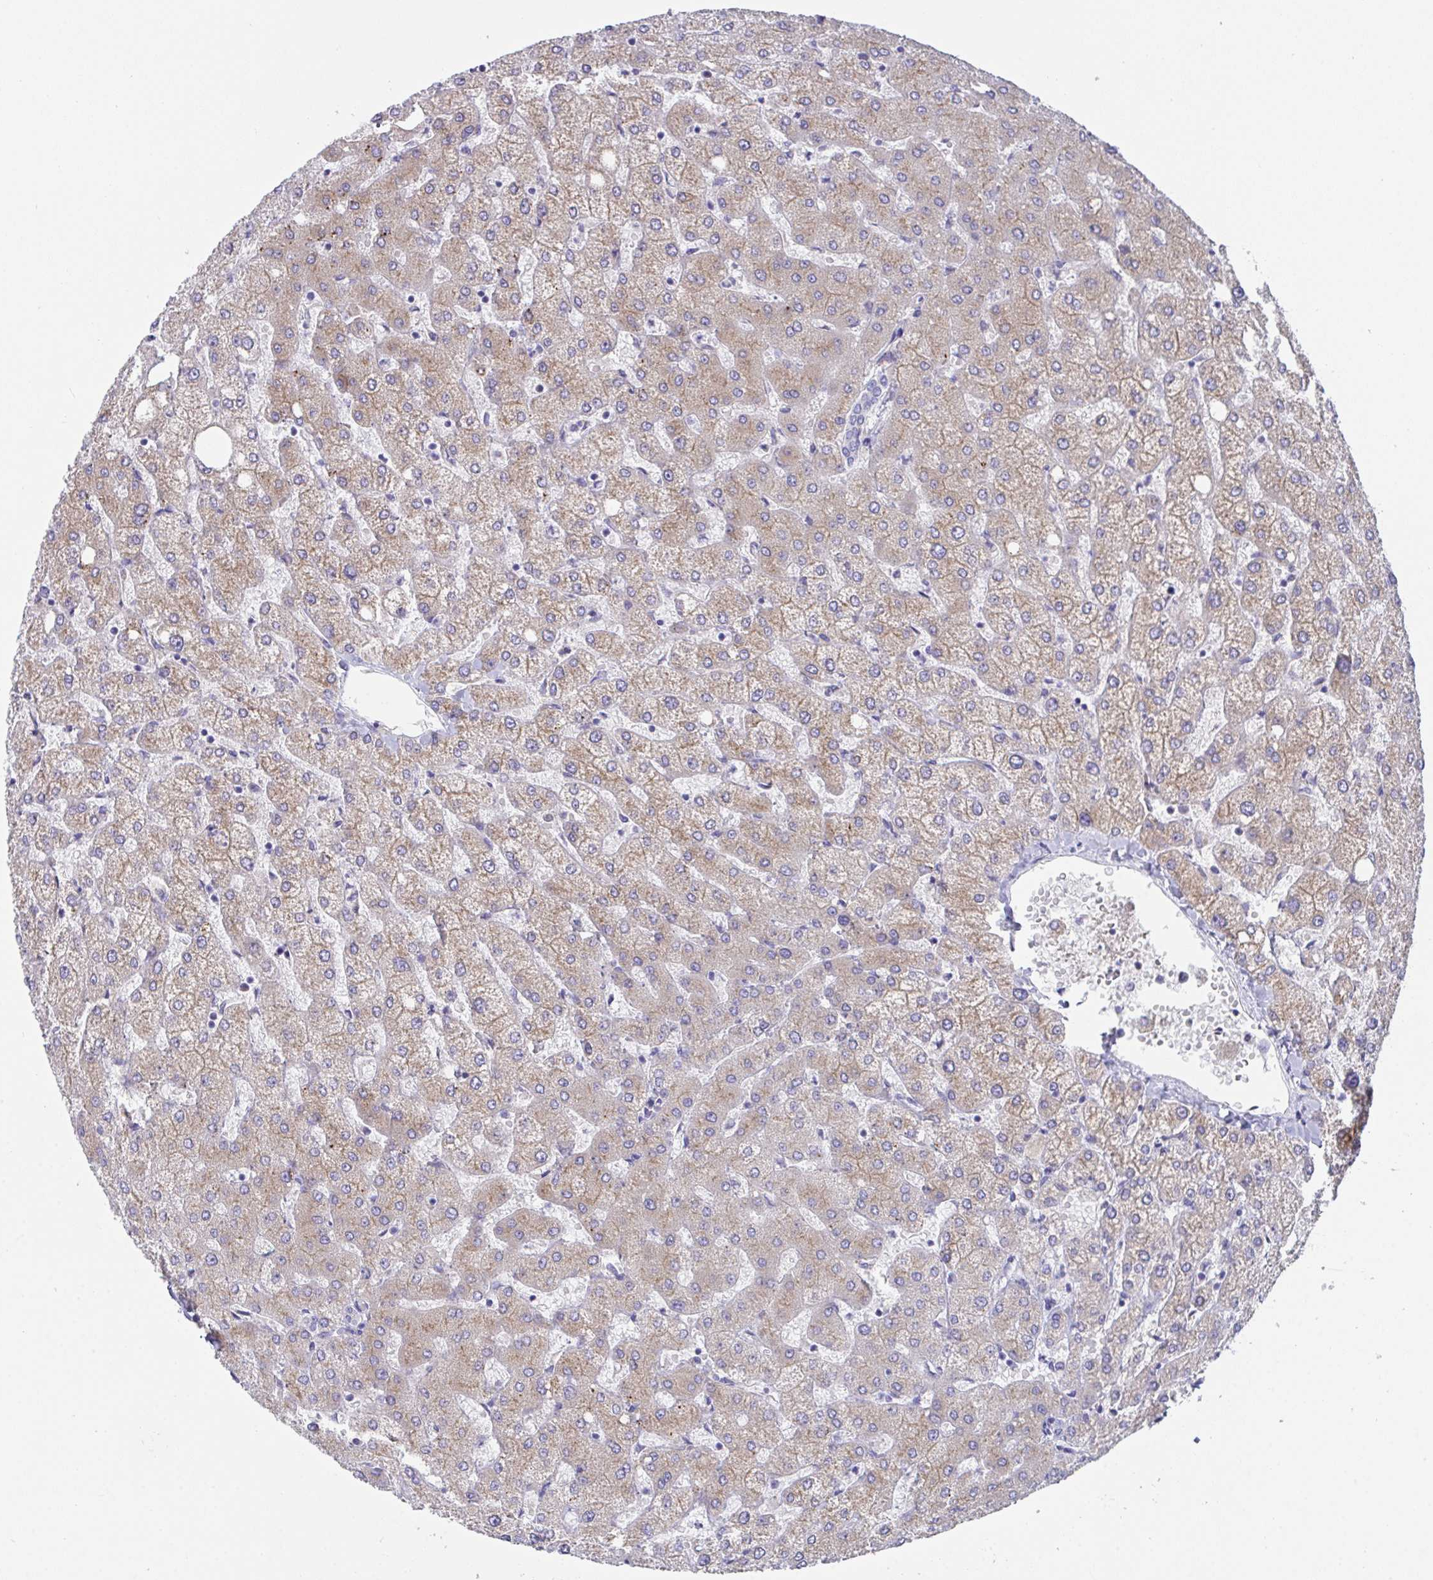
{"staining": {"intensity": "negative", "quantity": "none", "location": "none"}, "tissue": "liver", "cell_type": "Cholangiocytes", "image_type": "normal", "snomed": [{"axis": "morphology", "description": "Normal tissue, NOS"}, {"axis": "topography", "description": "Liver"}], "caption": "Histopathology image shows no significant protein positivity in cholangiocytes of unremarkable liver. Brightfield microscopy of IHC stained with DAB (brown) and hematoxylin (blue), captured at high magnification.", "gene": "MIA3", "patient": {"sex": "female", "age": 54}}